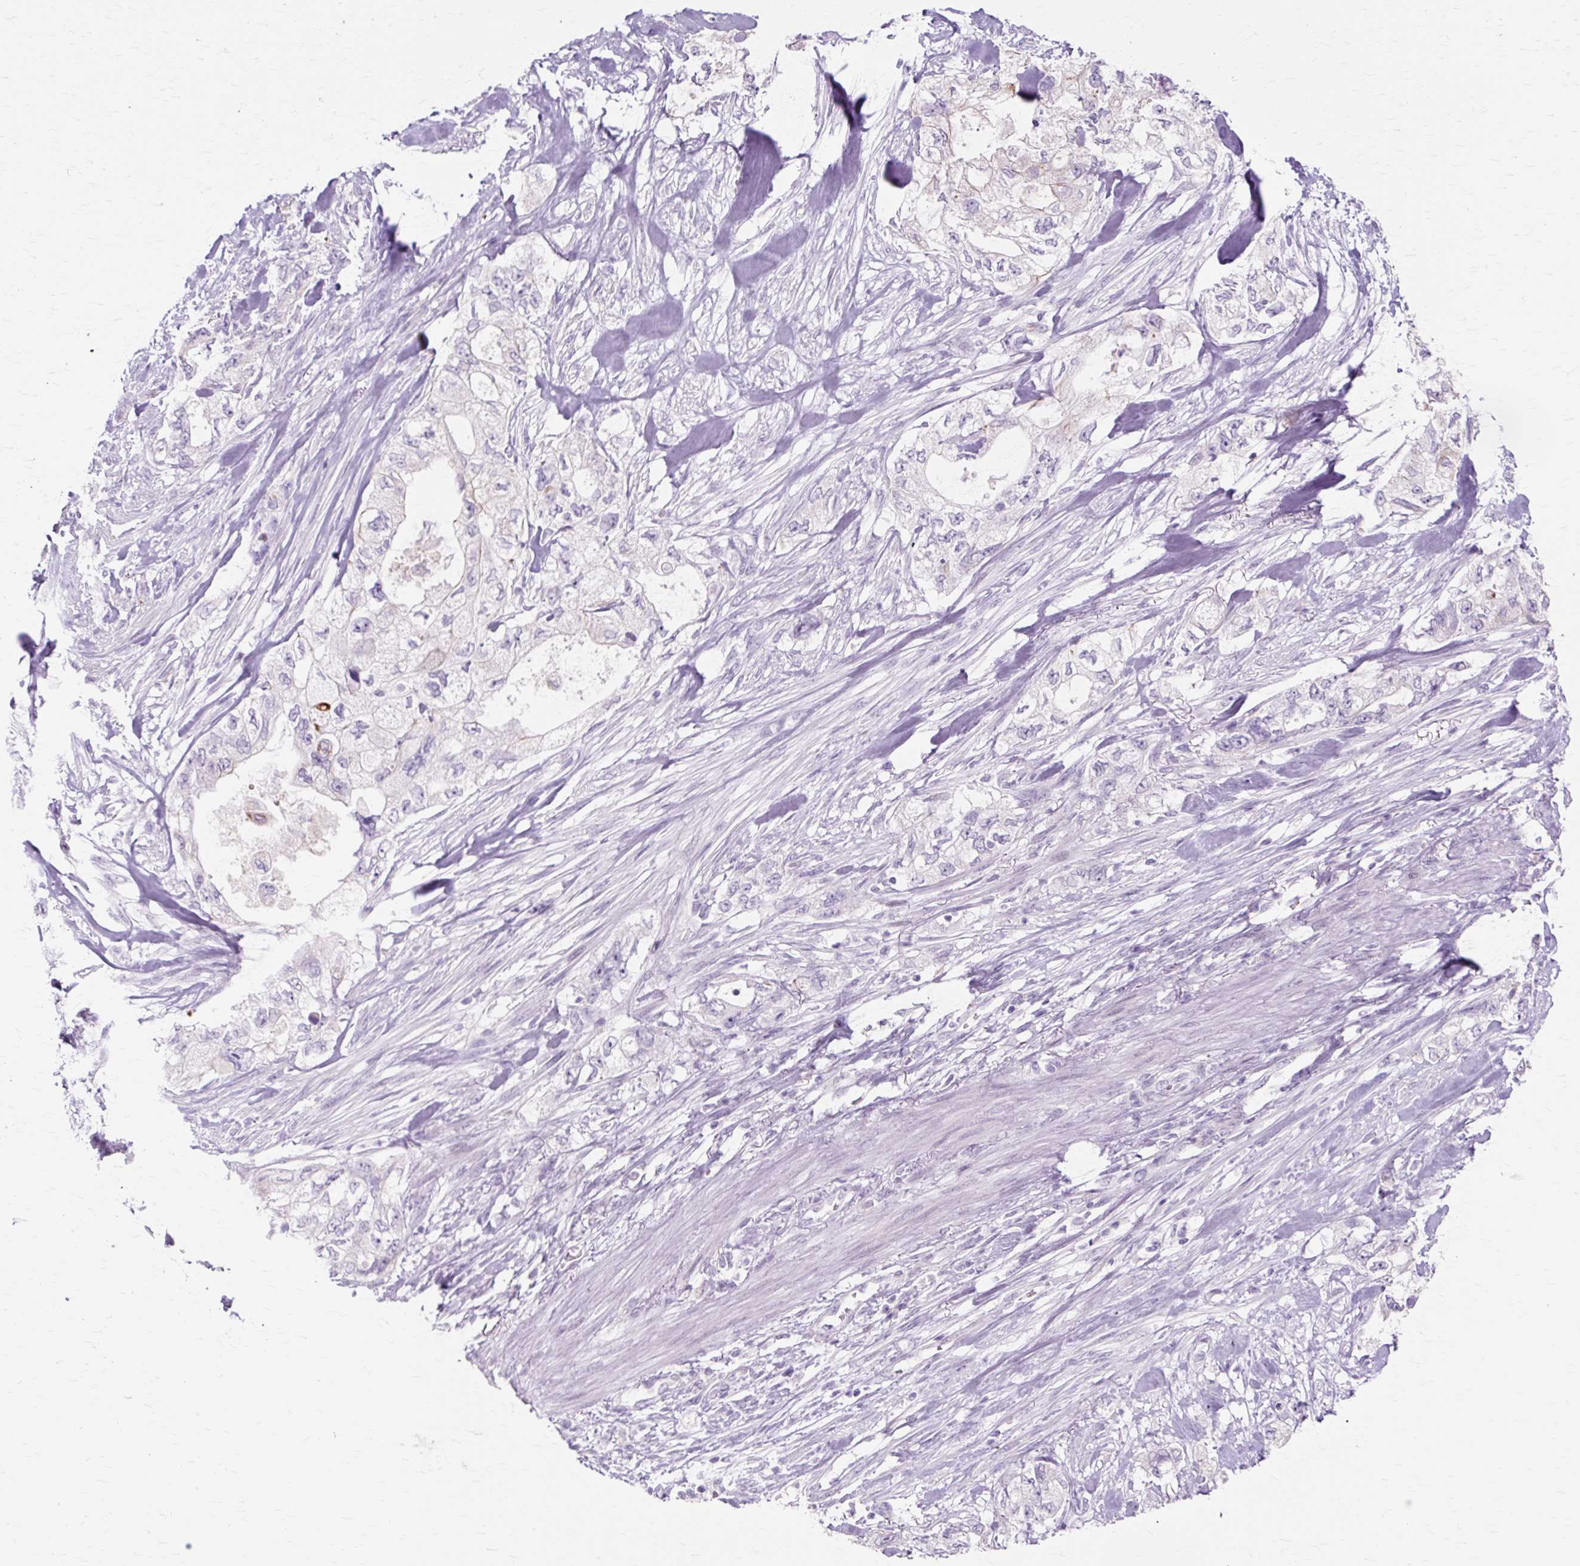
{"staining": {"intensity": "negative", "quantity": "none", "location": "none"}, "tissue": "pancreatic cancer", "cell_type": "Tumor cells", "image_type": "cancer", "snomed": [{"axis": "morphology", "description": "Adenocarcinoma, NOS"}, {"axis": "topography", "description": "Pancreas"}], "caption": "Photomicrograph shows no protein expression in tumor cells of adenocarcinoma (pancreatic) tissue. The staining is performed using DAB brown chromogen with nuclei counter-stained in using hematoxylin.", "gene": "IRX2", "patient": {"sex": "female", "age": 73}}